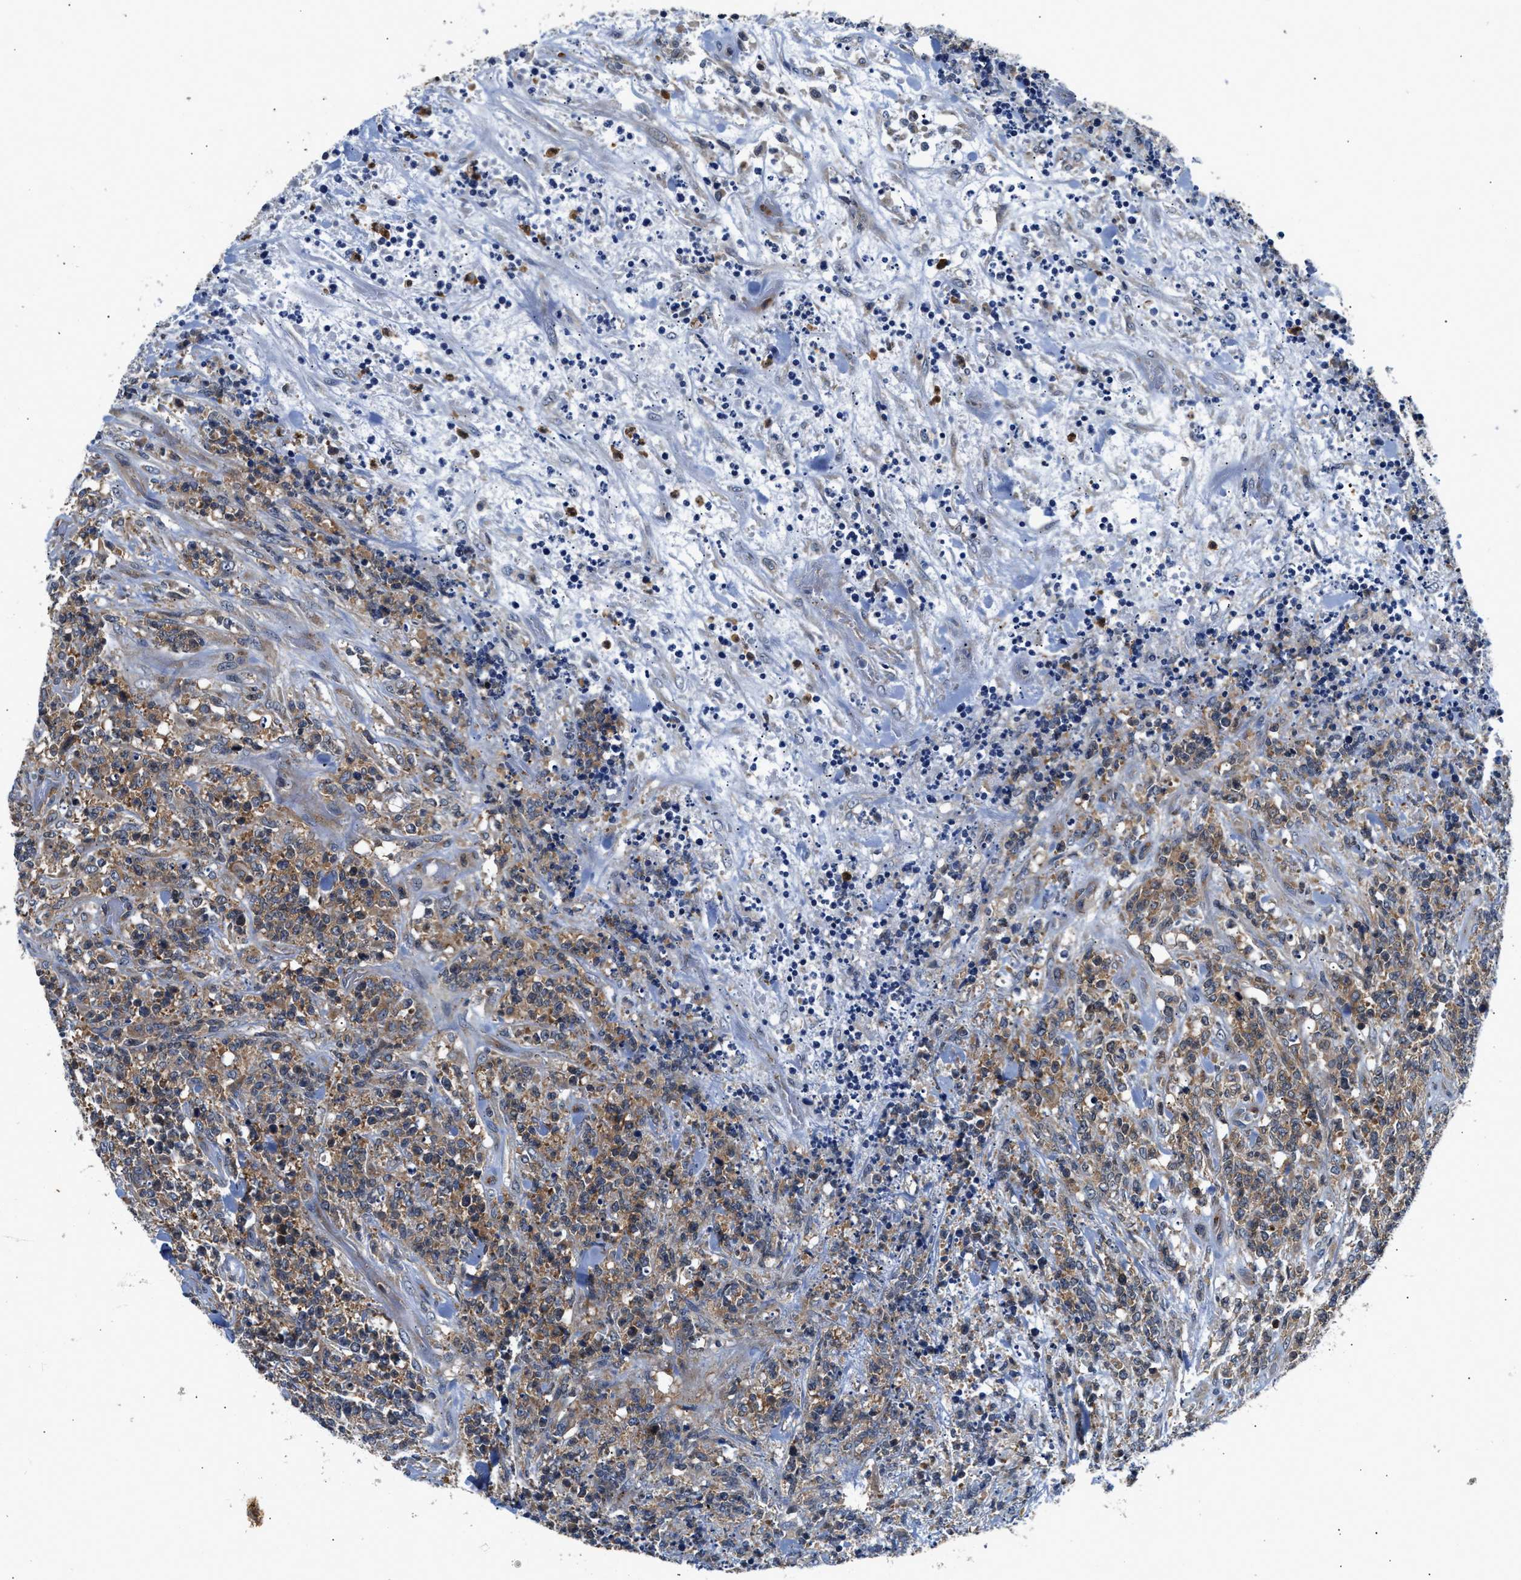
{"staining": {"intensity": "moderate", "quantity": ">75%", "location": "cytoplasmic/membranous"}, "tissue": "lymphoma", "cell_type": "Tumor cells", "image_type": "cancer", "snomed": [{"axis": "morphology", "description": "Malignant lymphoma, non-Hodgkin's type, High grade"}, {"axis": "topography", "description": "Soft tissue"}], "caption": "Protein positivity by IHC demonstrates moderate cytoplasmic/membranous staining in approximately >75% of tumor cells in lymphoma. (IHC, brightfield microscopy, high magnification).", "gene": "CHUK", "patient": {"sex": "male", "age": 18}}